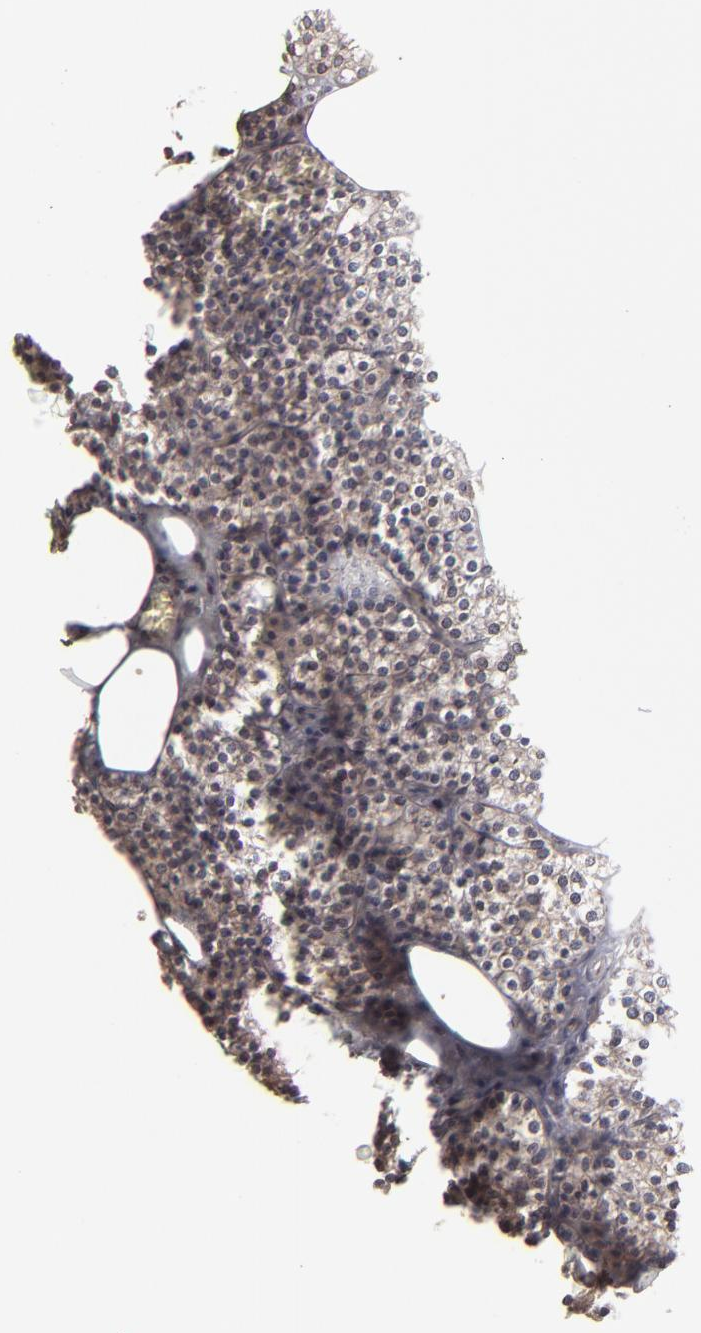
{"staining": {"intensity": "weak", "quantity": ">75%", "location": "cytoplasmic/membranous,nuclear"}, "tissue": "parathyroid gland", "cell_type": "Glandular cells", "image_type": "normal", "snomed": [{"axis": "morphology", "description": "Normal tissue, NOS"}, {"axis": "topography", "description": "Parathyroid gland"}], "caption": "Immunohistochemical staining of benign parathyroid gland demonstrates >75% levels of weak cytoplasmic/membranous,nuclear protein staining in about >75% of glandular cells. (DAB (3,3'-diaminobenzidine) IHC, brown staining for protein, blue staining for nuclei).", "gene": "PUM3", "patient": {"sex": "male", "age": 51}}